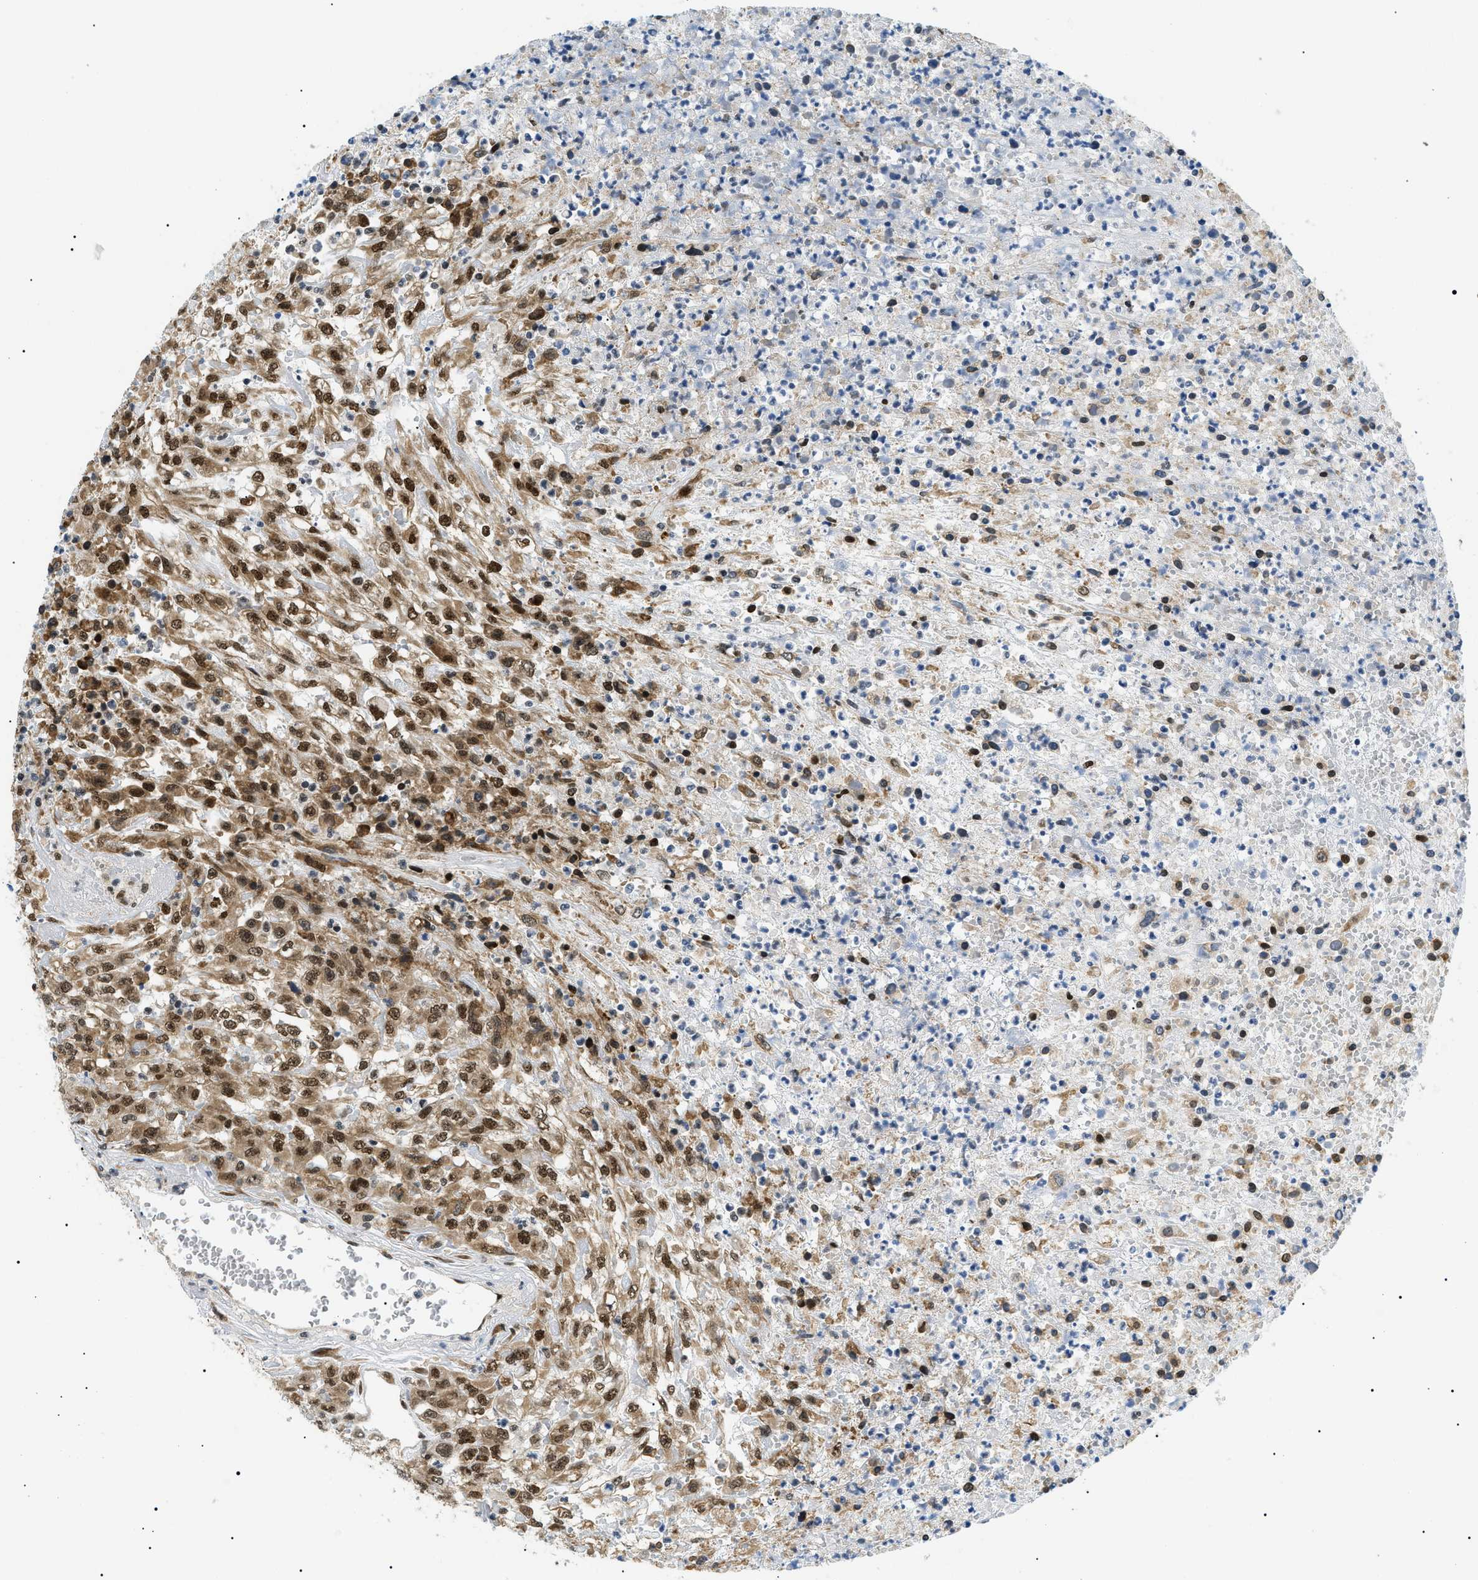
{"staining": {"intensity": "moderate", "quantity": ">75%", "location": "cytoplasmic/membranous,nuclear"}, "tissue": "urothelial cancer", "cell_type": "Tumor cells", "image_type": "cancer", "snomed": [{"axis": "morphology", "description": "Urothelial carcinoma, High grade"}, {"axis": "topography", "description": "Urinary bladder"}], "caption": "This is an image of immunohistochemistry (IHC) staining of urothelial carcinoma (high-grade), which shows moderate expression in the cytoplasmic/membranous and nuclear of tumor cells.", "gene": "CWC25", "patient": {"sex": "male", "age": 46}}